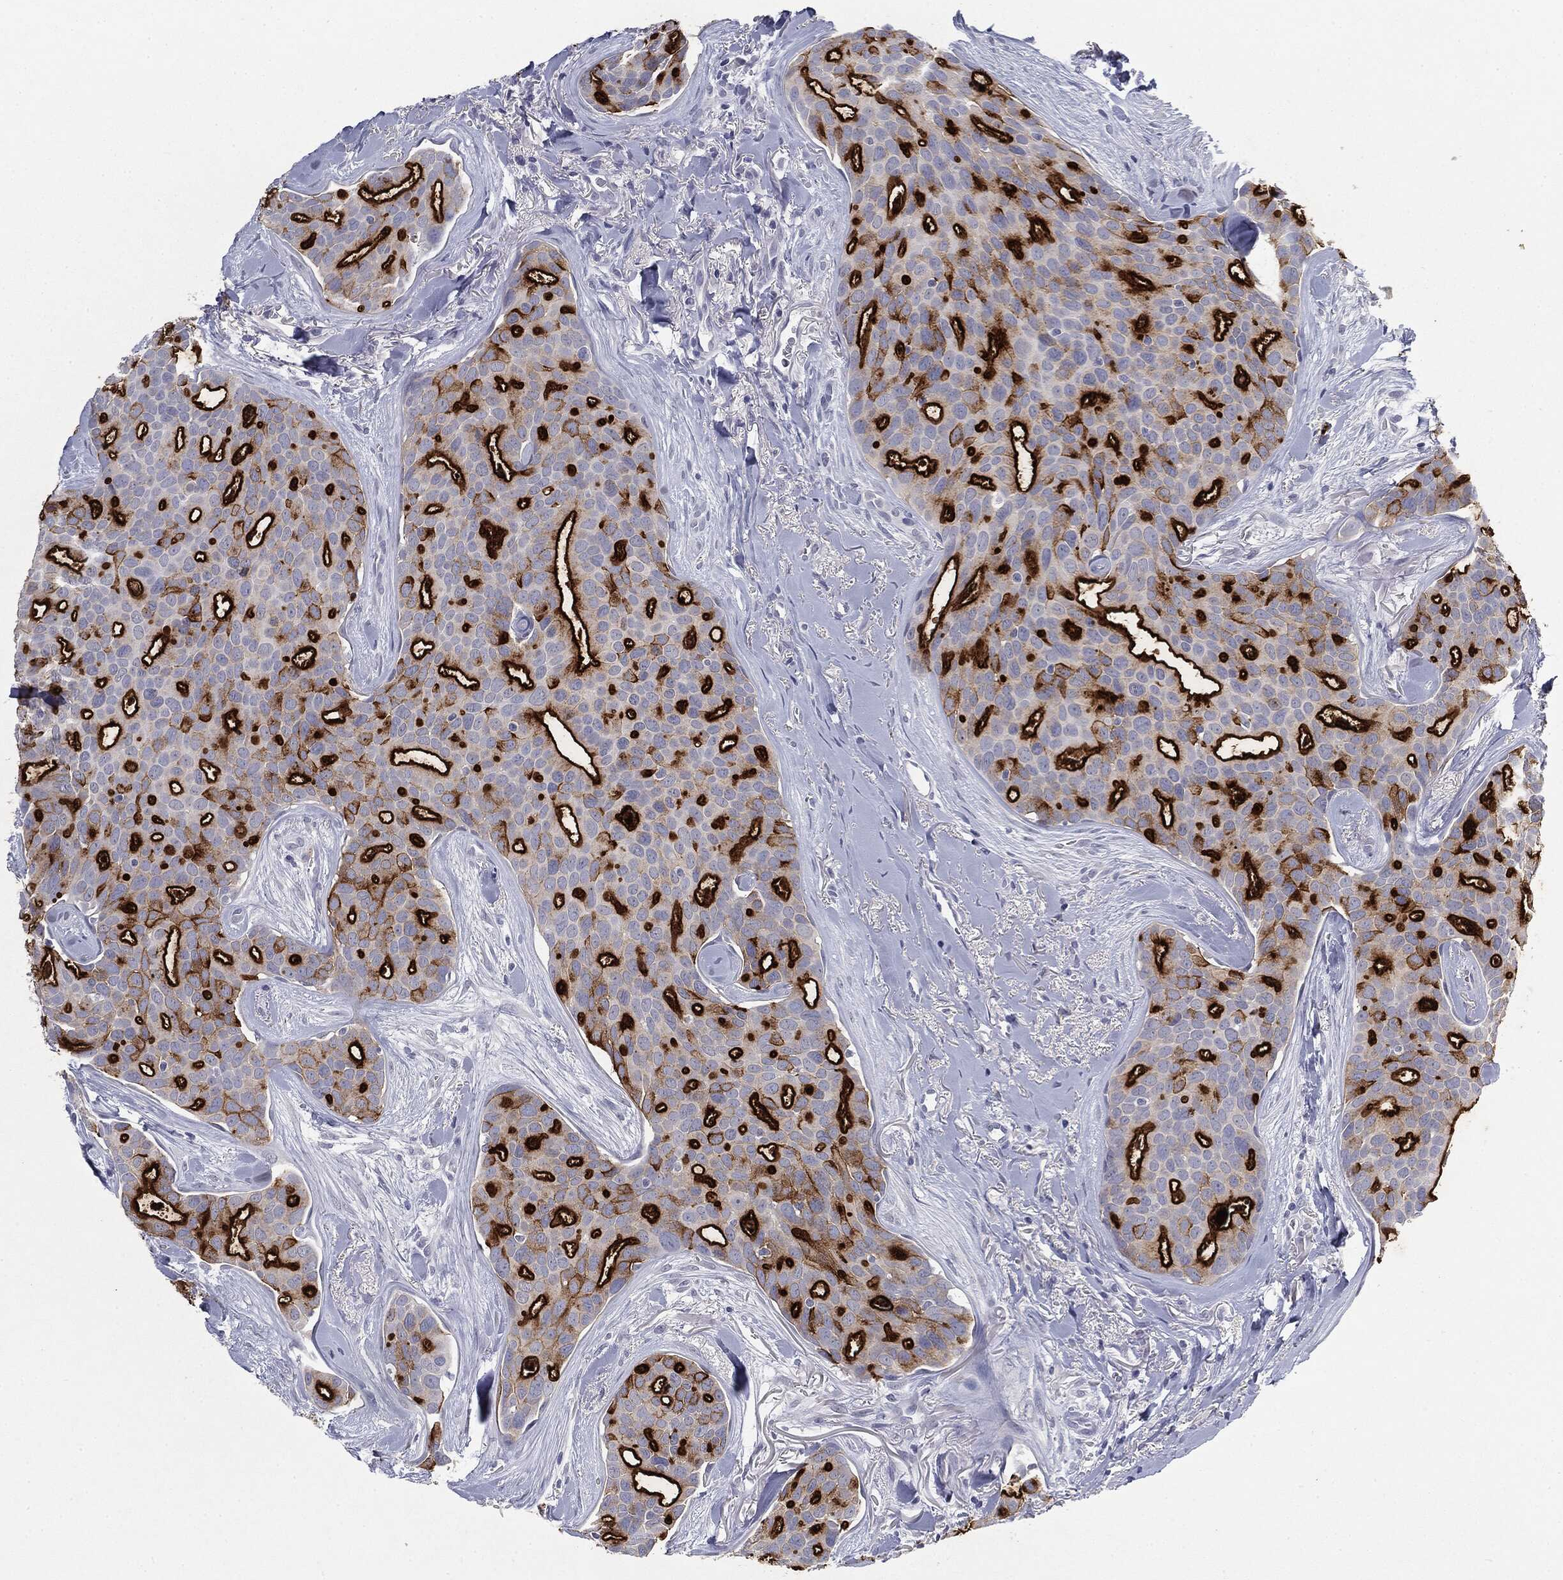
{"staining": {"intensity": "strong", "quantity": "25%-75%", "location": "cytoplasmic/membranous"}, "tissue": "breast cancer", "cell_type": "Tumor cells", "image_type": "cancer", "snomed": [{"axis": "morphology", "description": "Duct carcinoma"}, {"axis": "topography", "description": "Breast"}], "caption": "The photomicrograph shows a brown stain indicating the presence of a protein in the cytoplasmic/membranous of tumor cells in infiltrating ductal carcinoma (breast).", "gene": "MUC1", "patient": {"sex": "female", "age": 54}}